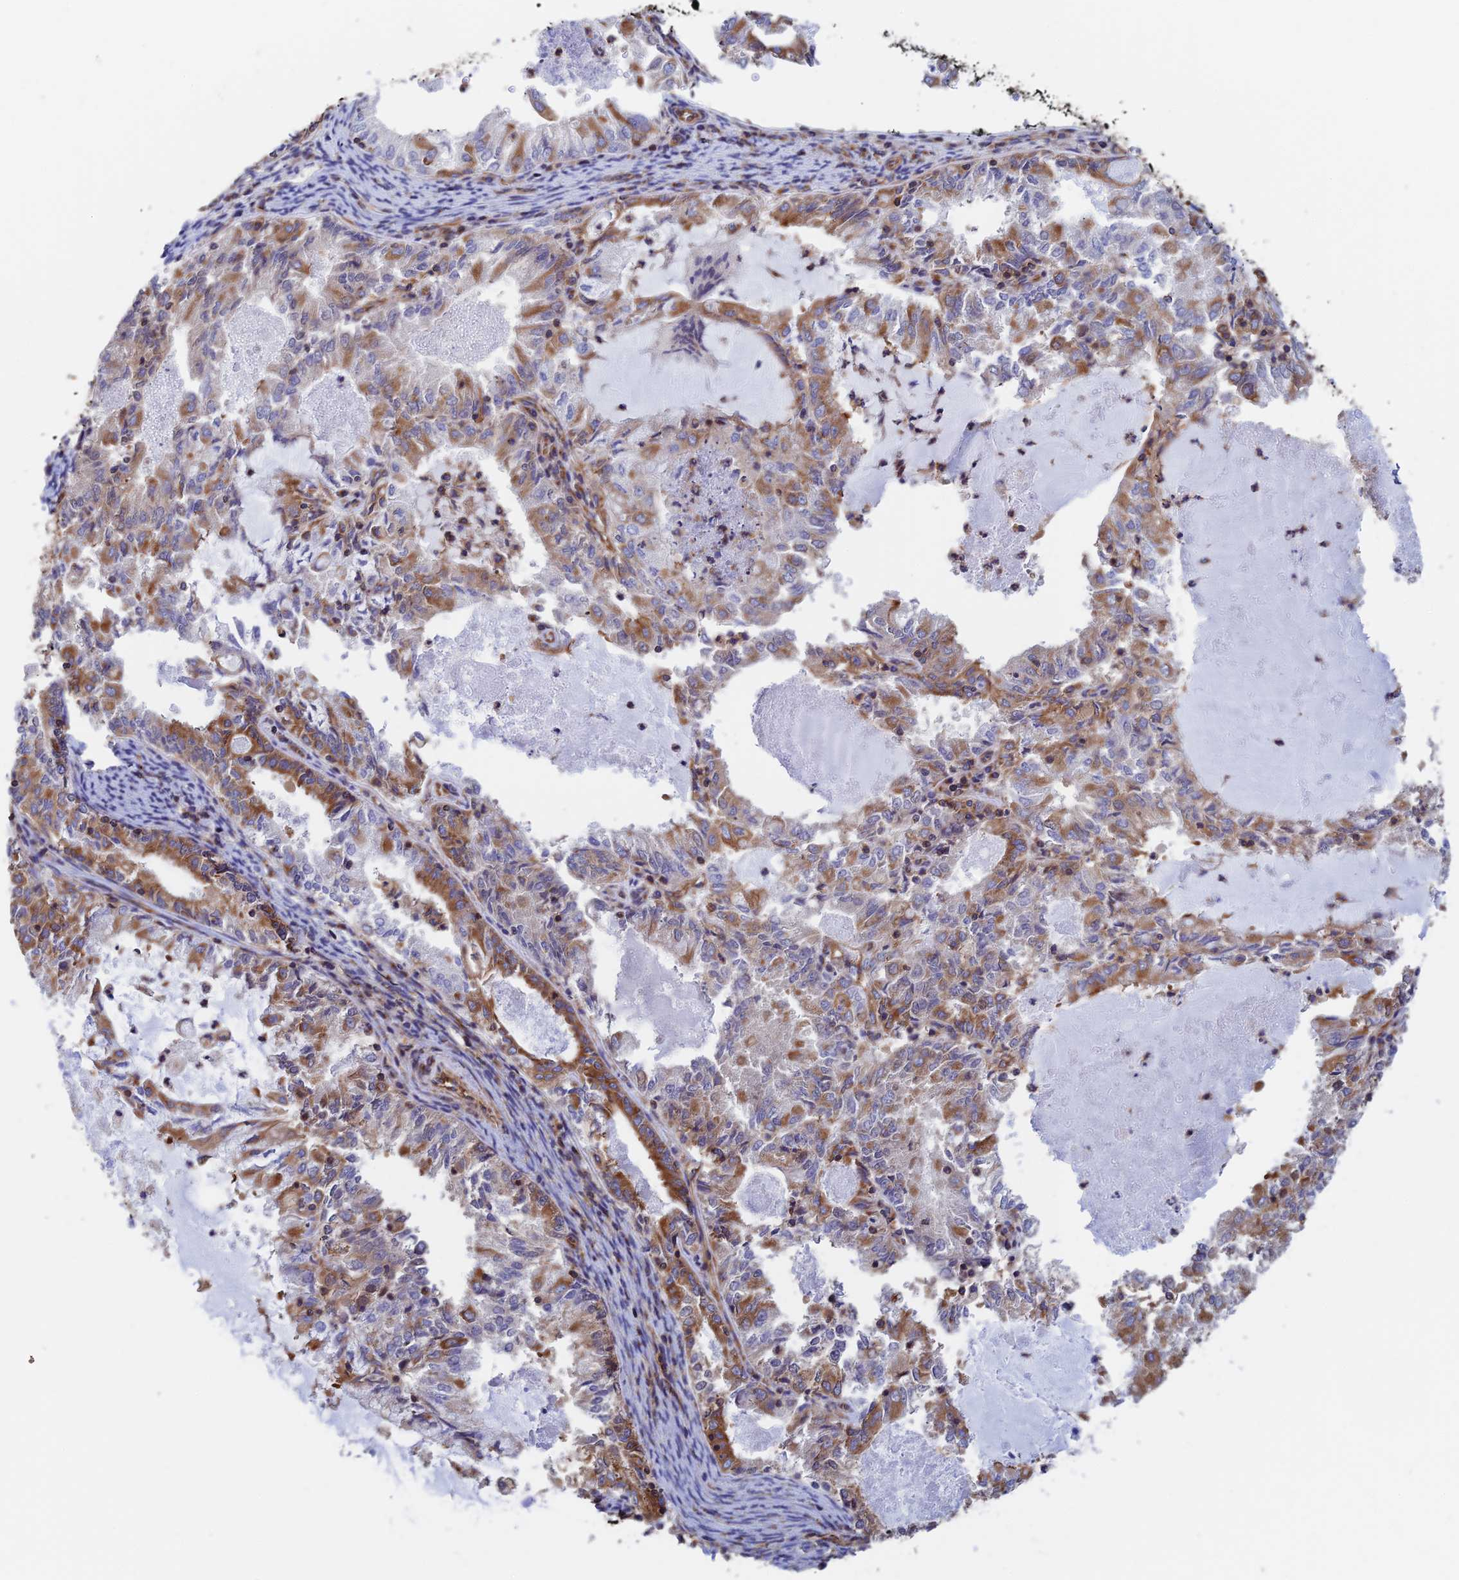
{"staining": {"intensity": "moderate", "quantity": "25%-75%", "location": "cytoplasmic/membranous"}, "tissue": "endometrial cancer", "cell_type": "Tumor cells", "image_type": "cancer", "snomed": [{"axis": "morphology", "description": "Adenocarcinoma, NOS"}, {"axis": "topography", "description": "Endometrium"}], "caption": "Endometrial cancer stained for a protein (brown) displays moderate cytoplasmic/membranous positive positivity in approximately 25%-75% of tumor cells.", "gene": "DCTN2", "patient": {"sex": "female", "age": 57}}